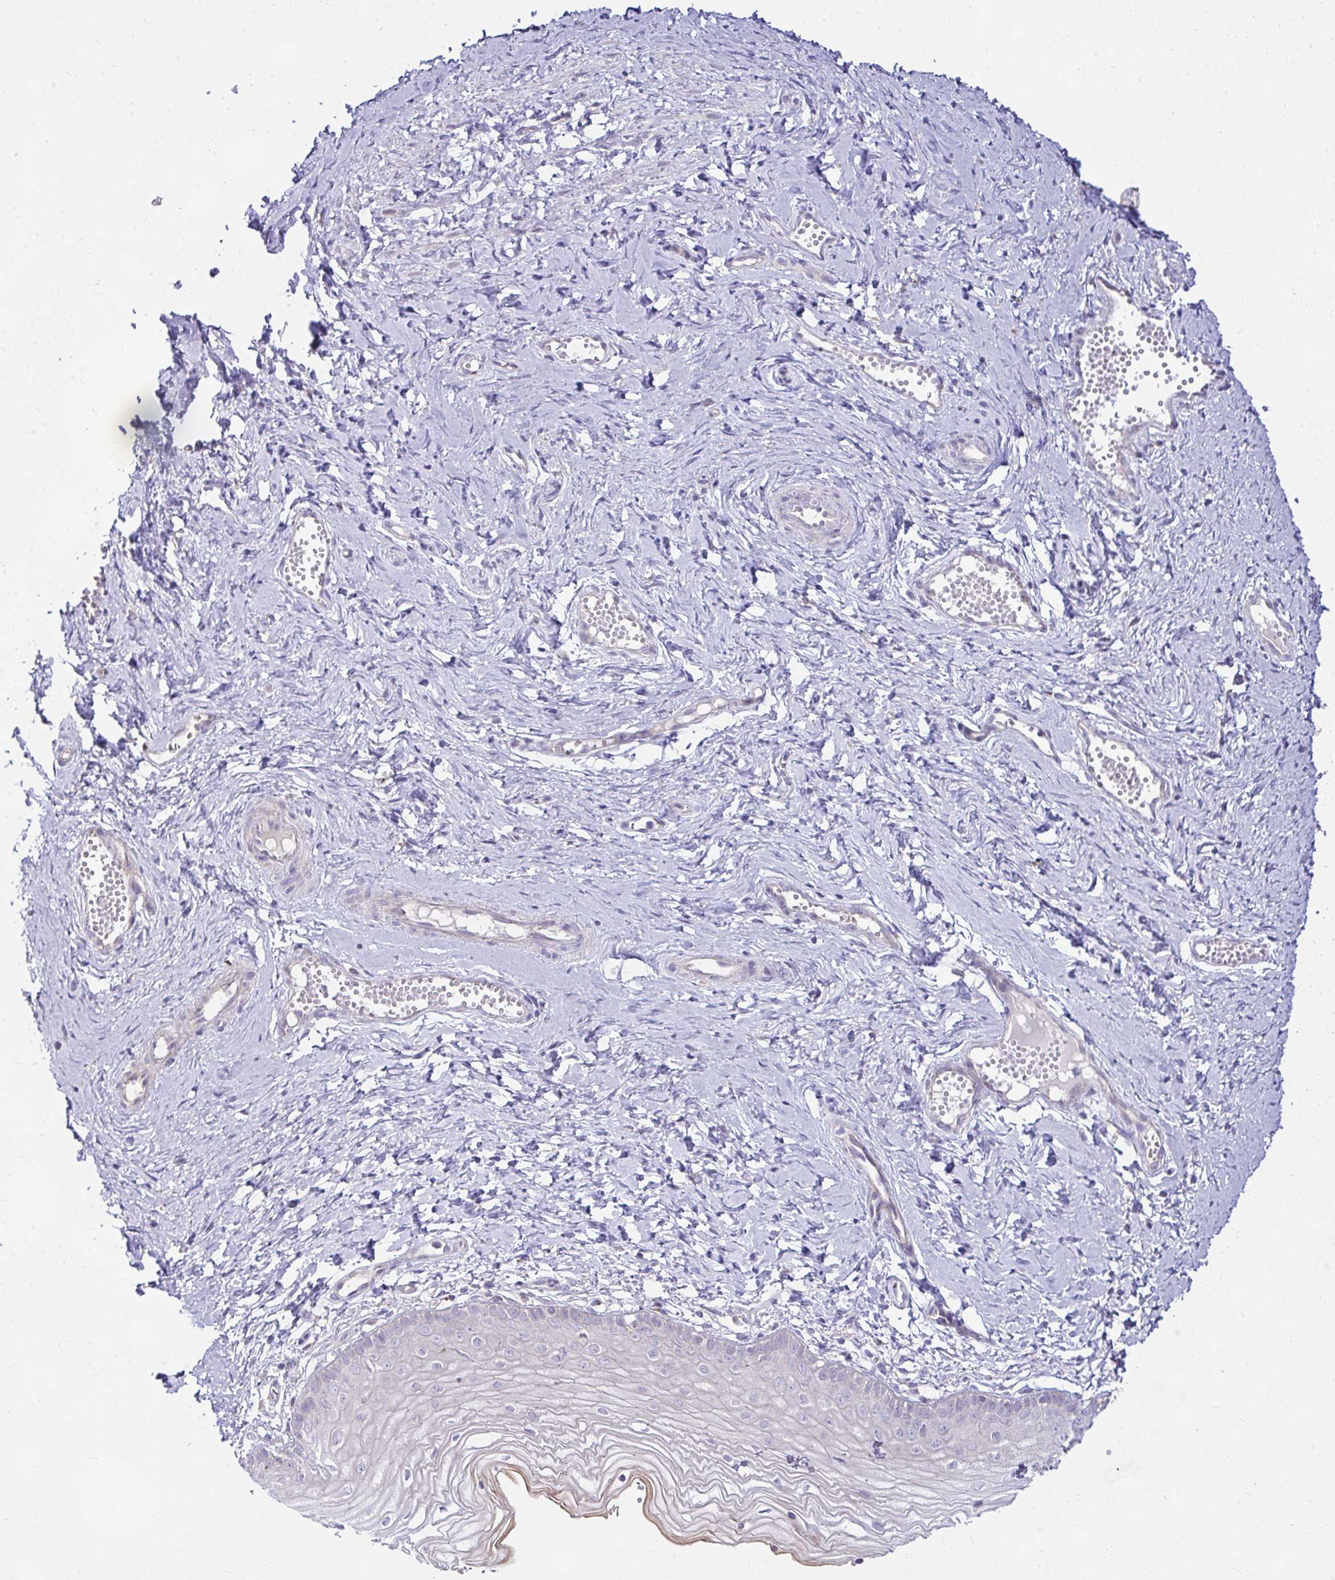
{"staining": {"intensity": "weak", "quantity": "<25%", "location": "cytoplasmic/membranous"}, "tissue": "vagina", "cell_type": "Squamous epithelial cells", "image_type": "normal", "snomed": [{"axis": "morphology", "description": "Normal tissue, NOS"}, {"axis": "topography", "description": "Vagina"}], "caption": "Squamous epithelial cells show no significant expression in unremarkable vagina.", "gene": "CEP63", "patient": {"sex": "female", "age": 38}}